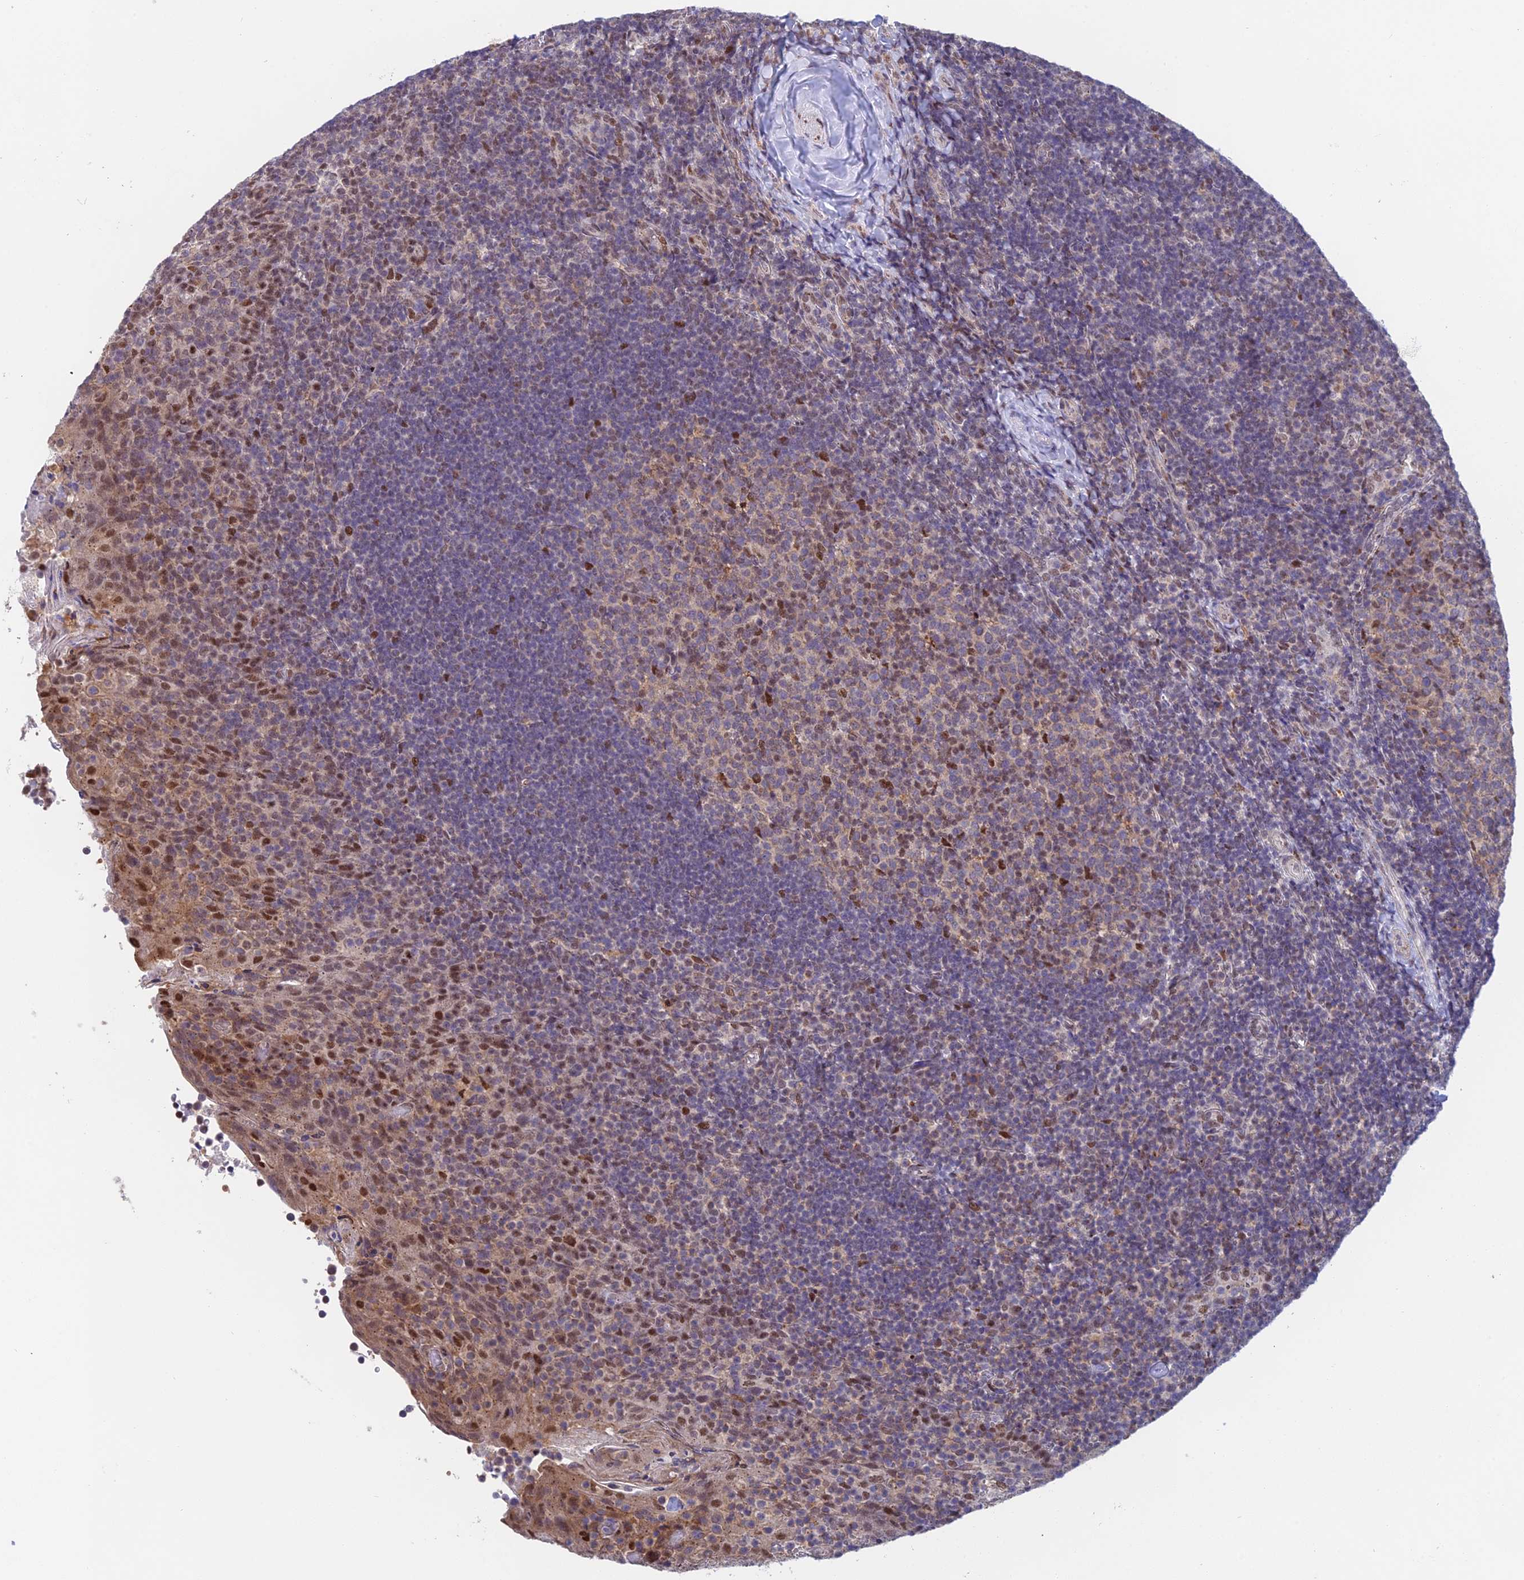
{"staining": {"intensity": "moderate", "quantity": "<25%", "location": "nuclear"}, "tissue": "tonsil", "cell_type": "Germinal center cells", "image_type": "normal", "snomed": [{"axis": "morphology", "description": "Normal tissue, NOS"}, {"axis": "topography", "description": "Tonsil"}], "caption": "A micrograph of human tonsil stained for a protein displays moderate nuclear brown staining in germinal center cells.", "gene": "MRPL17", "patient": {"sex": "female", "age": 10}}